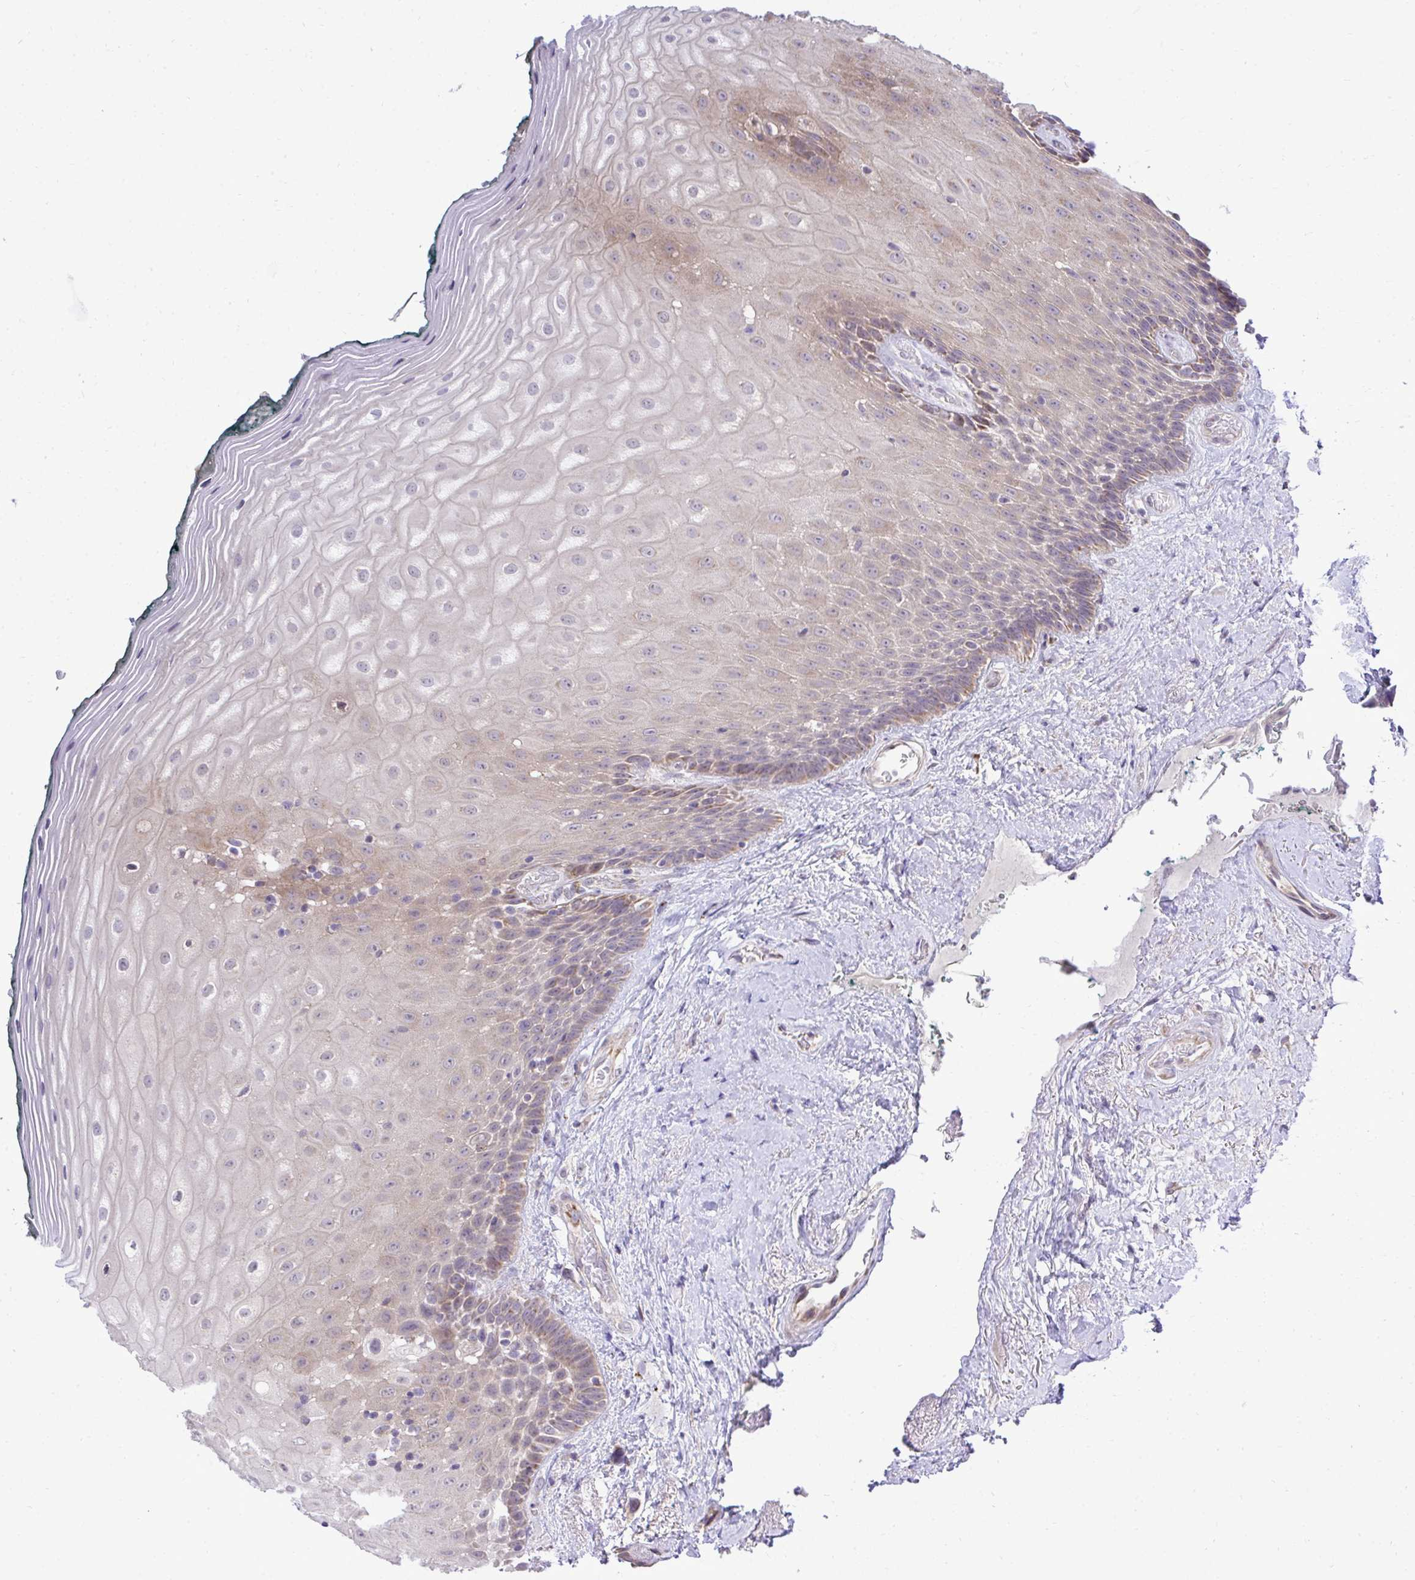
{"staining": {"intensity": "weak", "quantity": "25%-75%", "location": "cytoplasmic/membranous"}, "tissue": "oral mucosa", "cell_type": "Squamous epithelial cells", "image_type": "normal", "snomed": [{"axis": "morphology", "description": "Normal tissue, NOS"}, {"axis": "morphology", "description": "Squamous cell carcinoma, NOS"}, {"axis": "topography", "description": "Oral tissue"}, {"axis": "topography", "description": "Head-Neck"}], "caption": "Human oral mucosa stained for a protein (brown) demonstrates weak cytoplasmic/membranous positive positivity in approximately 25%-75% of squamous epithelial cells.", "gene": "XAF1", "patient": {"sex": "male", "age": 64}}